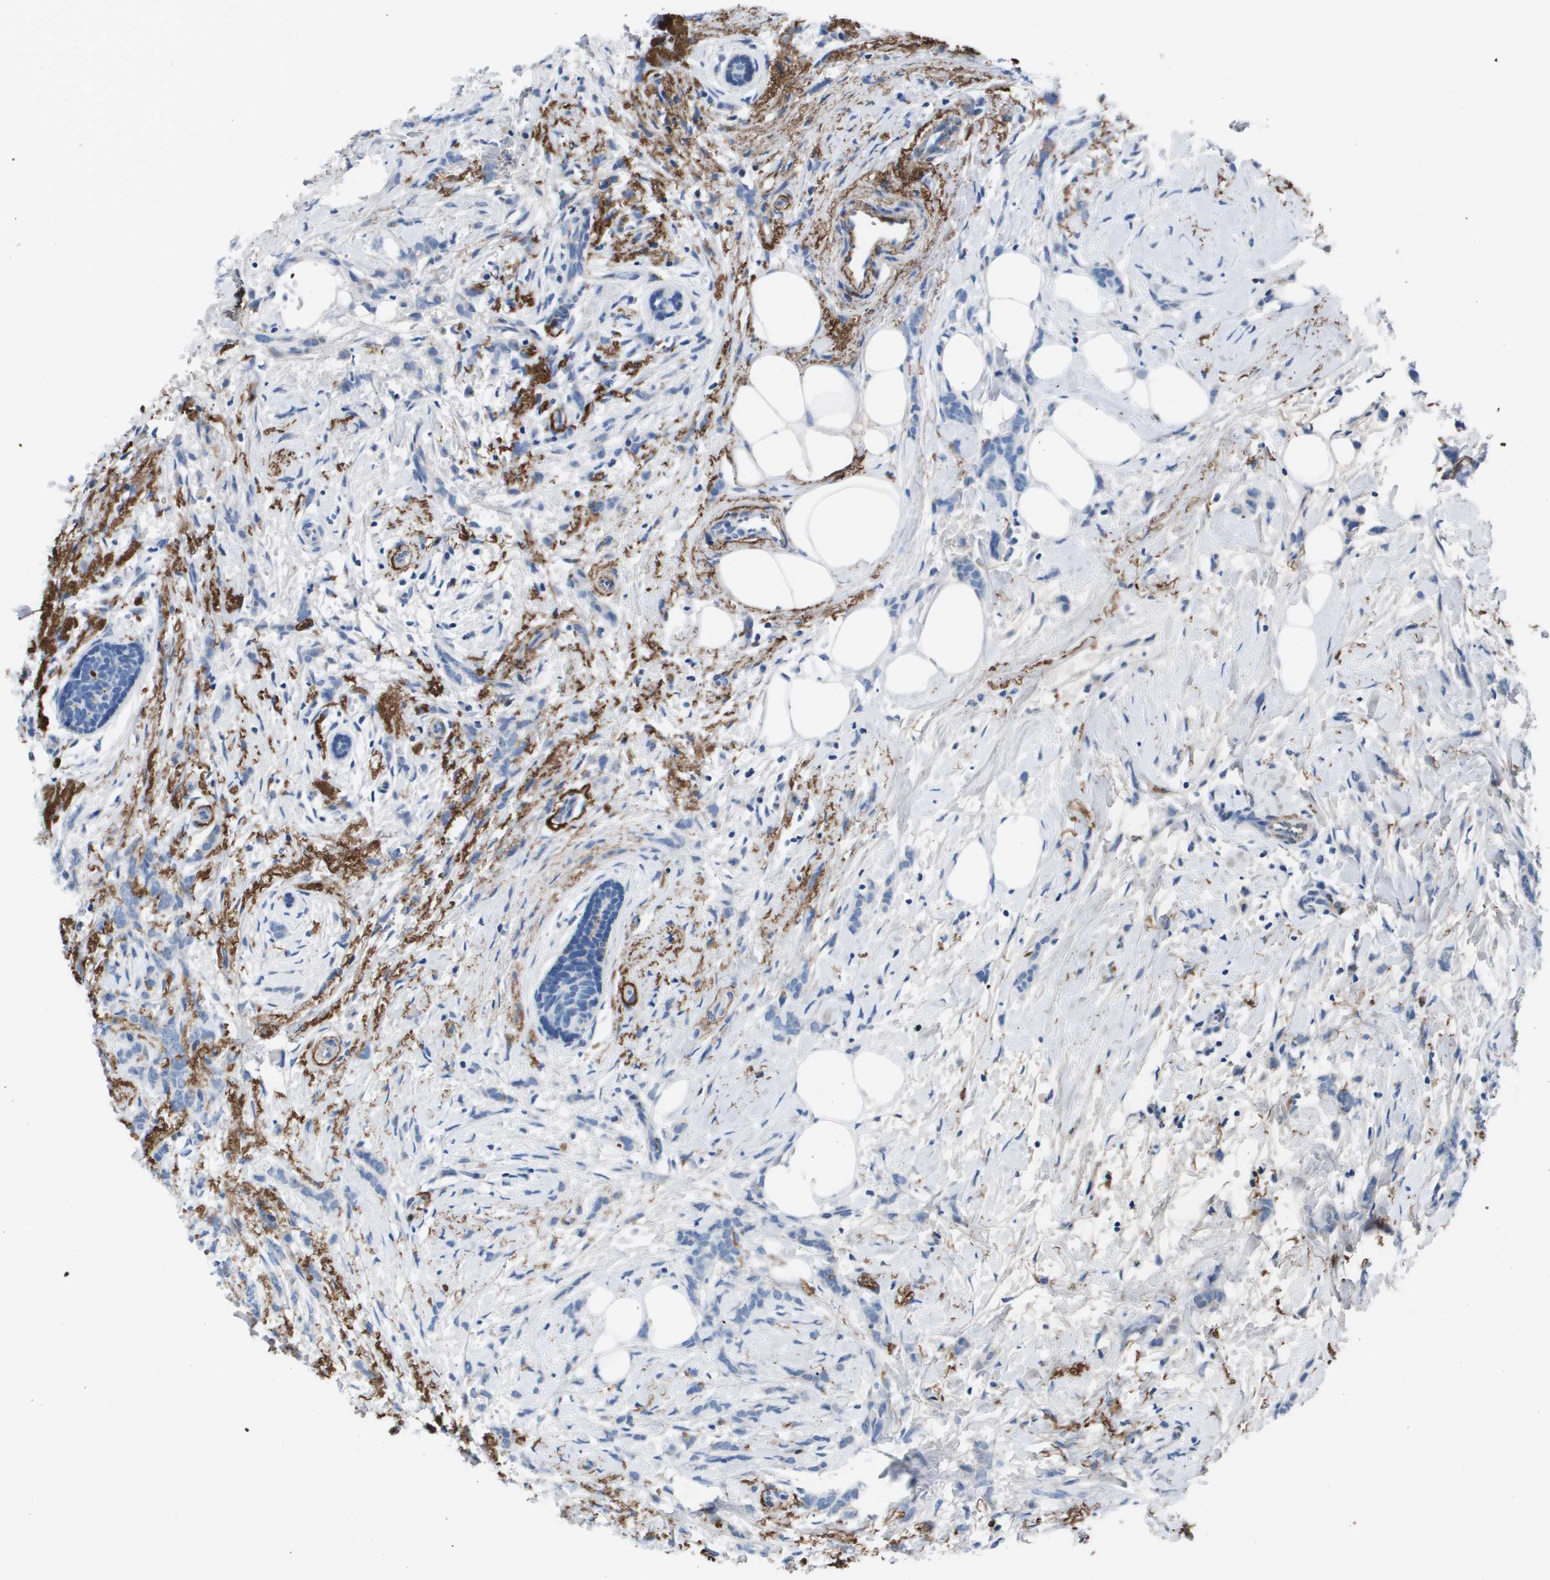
{"staining": {"intensity": "negative", "quantity": "none", "location": "none"}, "tissue": "breast cancer", "cell_type": "Tumor cells", "image_type": "cancer", "snomed": [{"axis": "morphology", "description": "Lobular carcinoma, in situ"}, {"axis": "morphology", "description": "Lobular carcinoma"}, {"axis": "topography", "description": "Breast"}], "caption": "An immunohistochemistry (IHC) micrograph of lobular carcinoma in situ (breast) is shown. There is no staining in tumor cells of lobular carcinoma in situ (breast).", "gene": "VTN", "patient": {"sex": "female", "age": 41}}